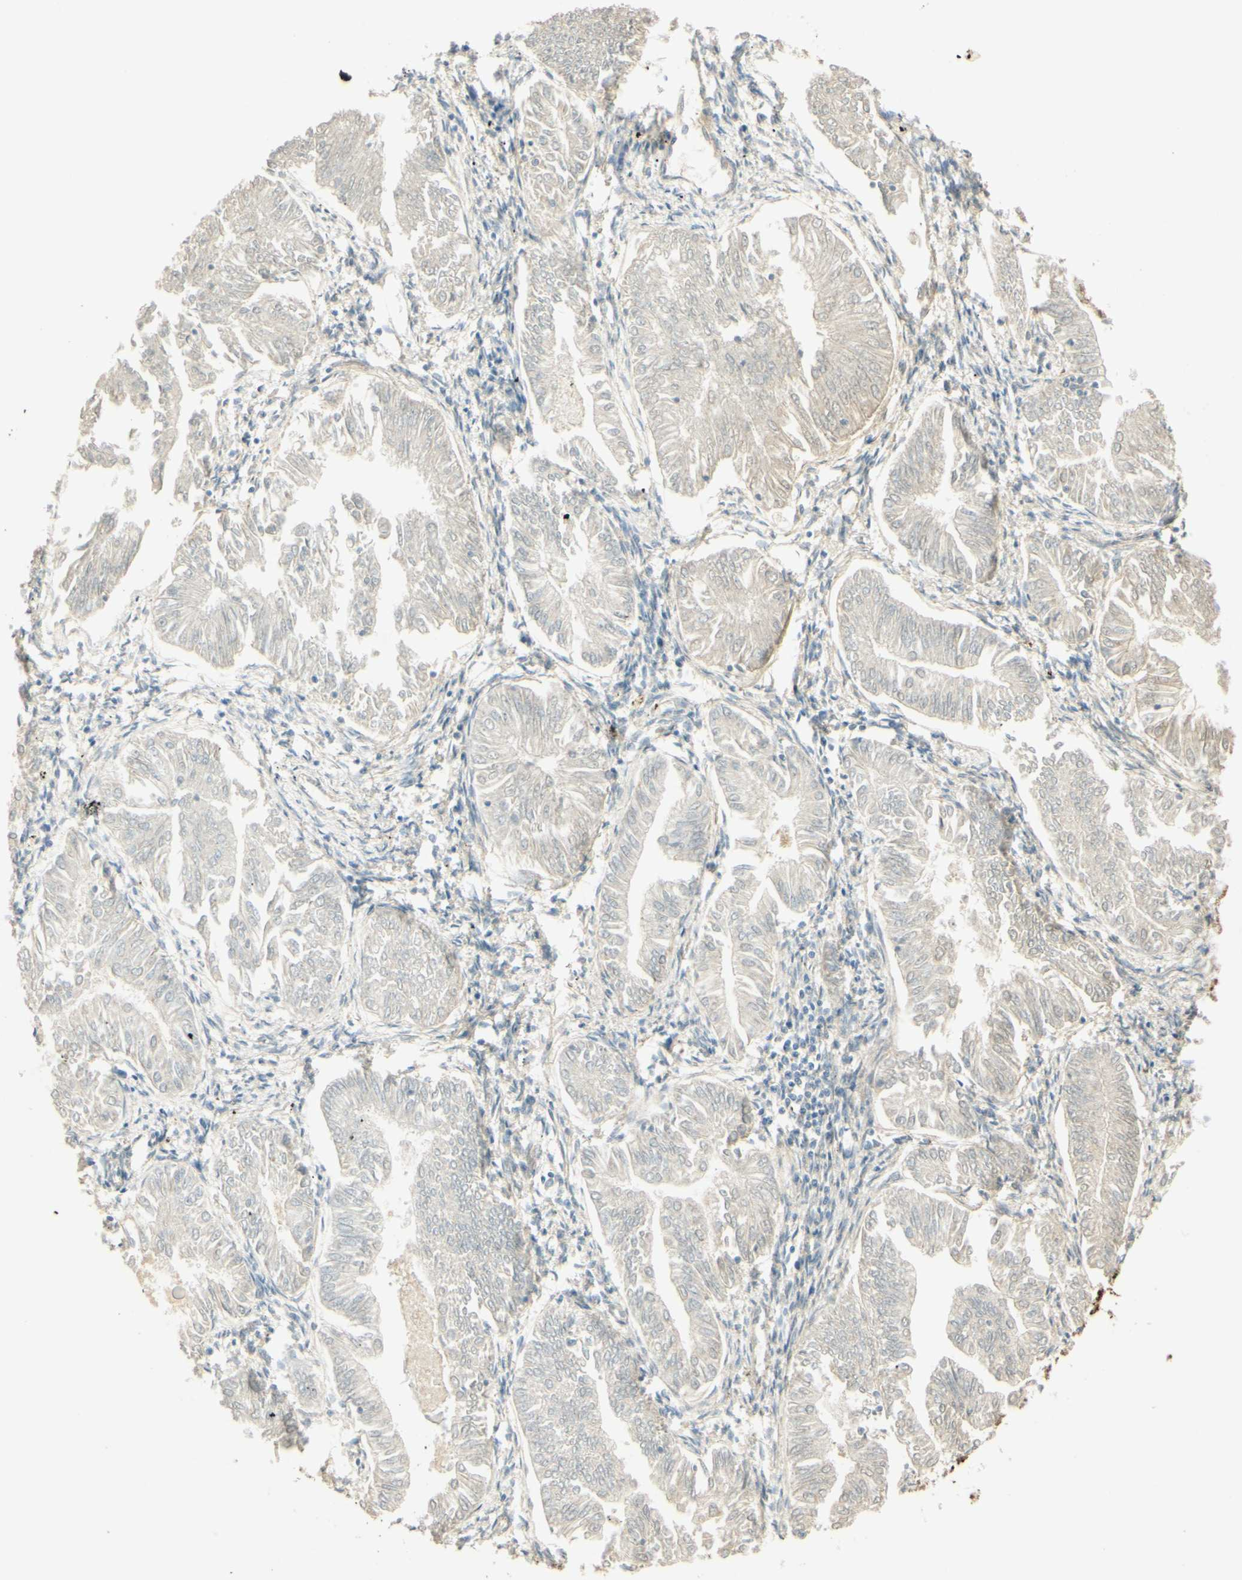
{"staining": {"intensity": "weak", "quantity": ">75%", "location": "cytoplasmic/membranous"}, "tissue": "endometrial cancer", "cell_type": "Tumor cells", "image_type": "cancer", "snomed": [{"axis": "morphology", "description": "Adenocarcinoma, NOS"}, {"axis": "topography", "description": "Endometrium"}], "caption": "Endometrial adenocarcinoma stained for a protein demonstrates weak cytoplasmic/membranous positivity in tumor cells. (DAB (3,3'-diaminobenzidine) IHC, brown staining for protein, blue staining for nuclei).", "gene": "TNN", "patient": {"sex": "female", "age": 53}}